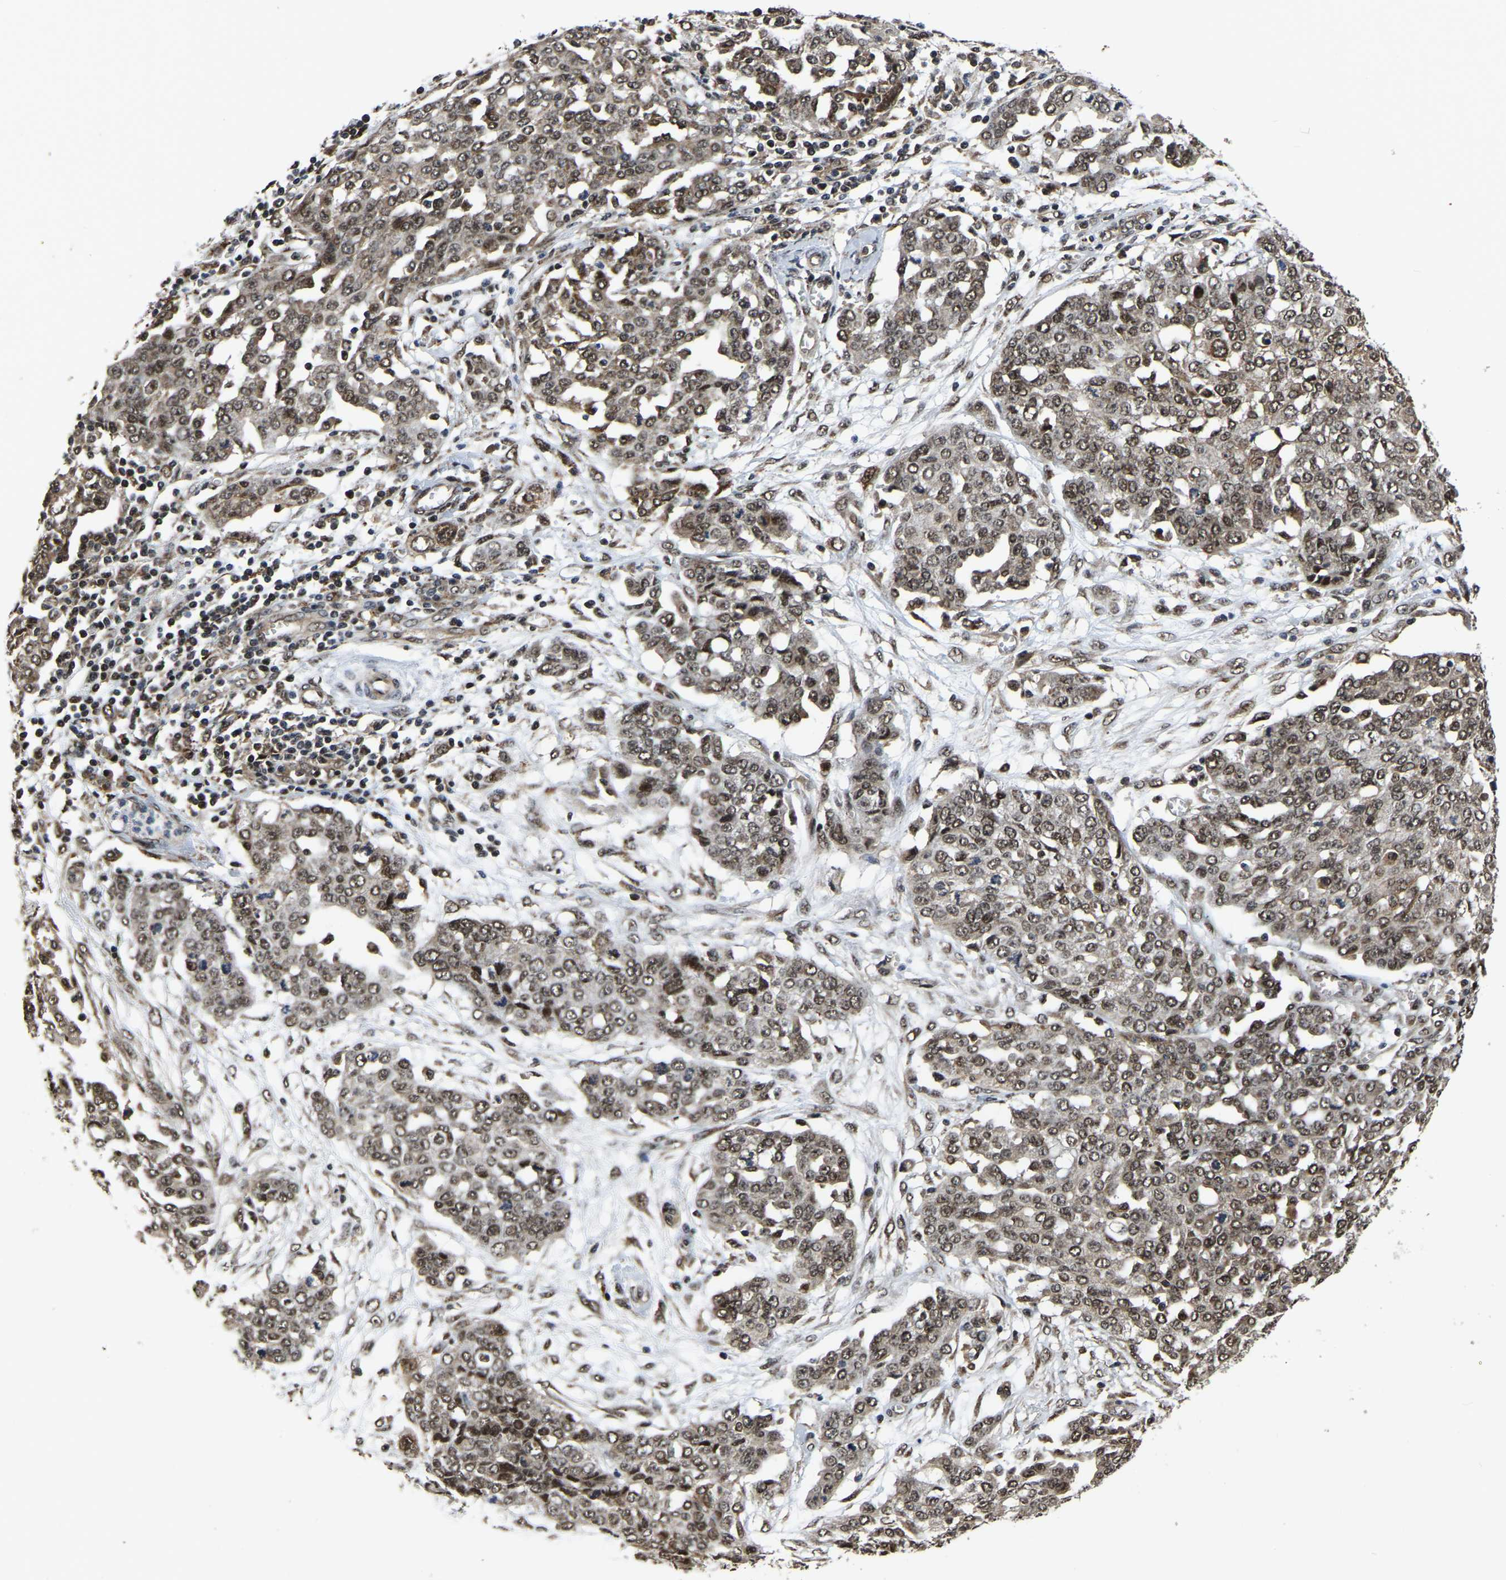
{"staining": {"intensity": "moderate", "quantity": ">75%", "location": "nuclear"}, "tissue": "ovarian cancer", "cell_type": "Tumor cells", "image_type": "cancer", "snomed": [{"axis": "morphology", "description": "Cystadenocarcinoma, serous, NOS"}, {"axis": "topography", "description": "Soft tissue"}, {"axis": "topography", "description": "Ovary"}], "caption": "Immunohistochemical staining of human serous cystadenocarcinoma (ovarian) demonstrates medium levels of moderate nuclear protein staining in about >75% of tumor cells.", "gene": "CIAO1", "patient": {"sex": "female", "age": 57}}